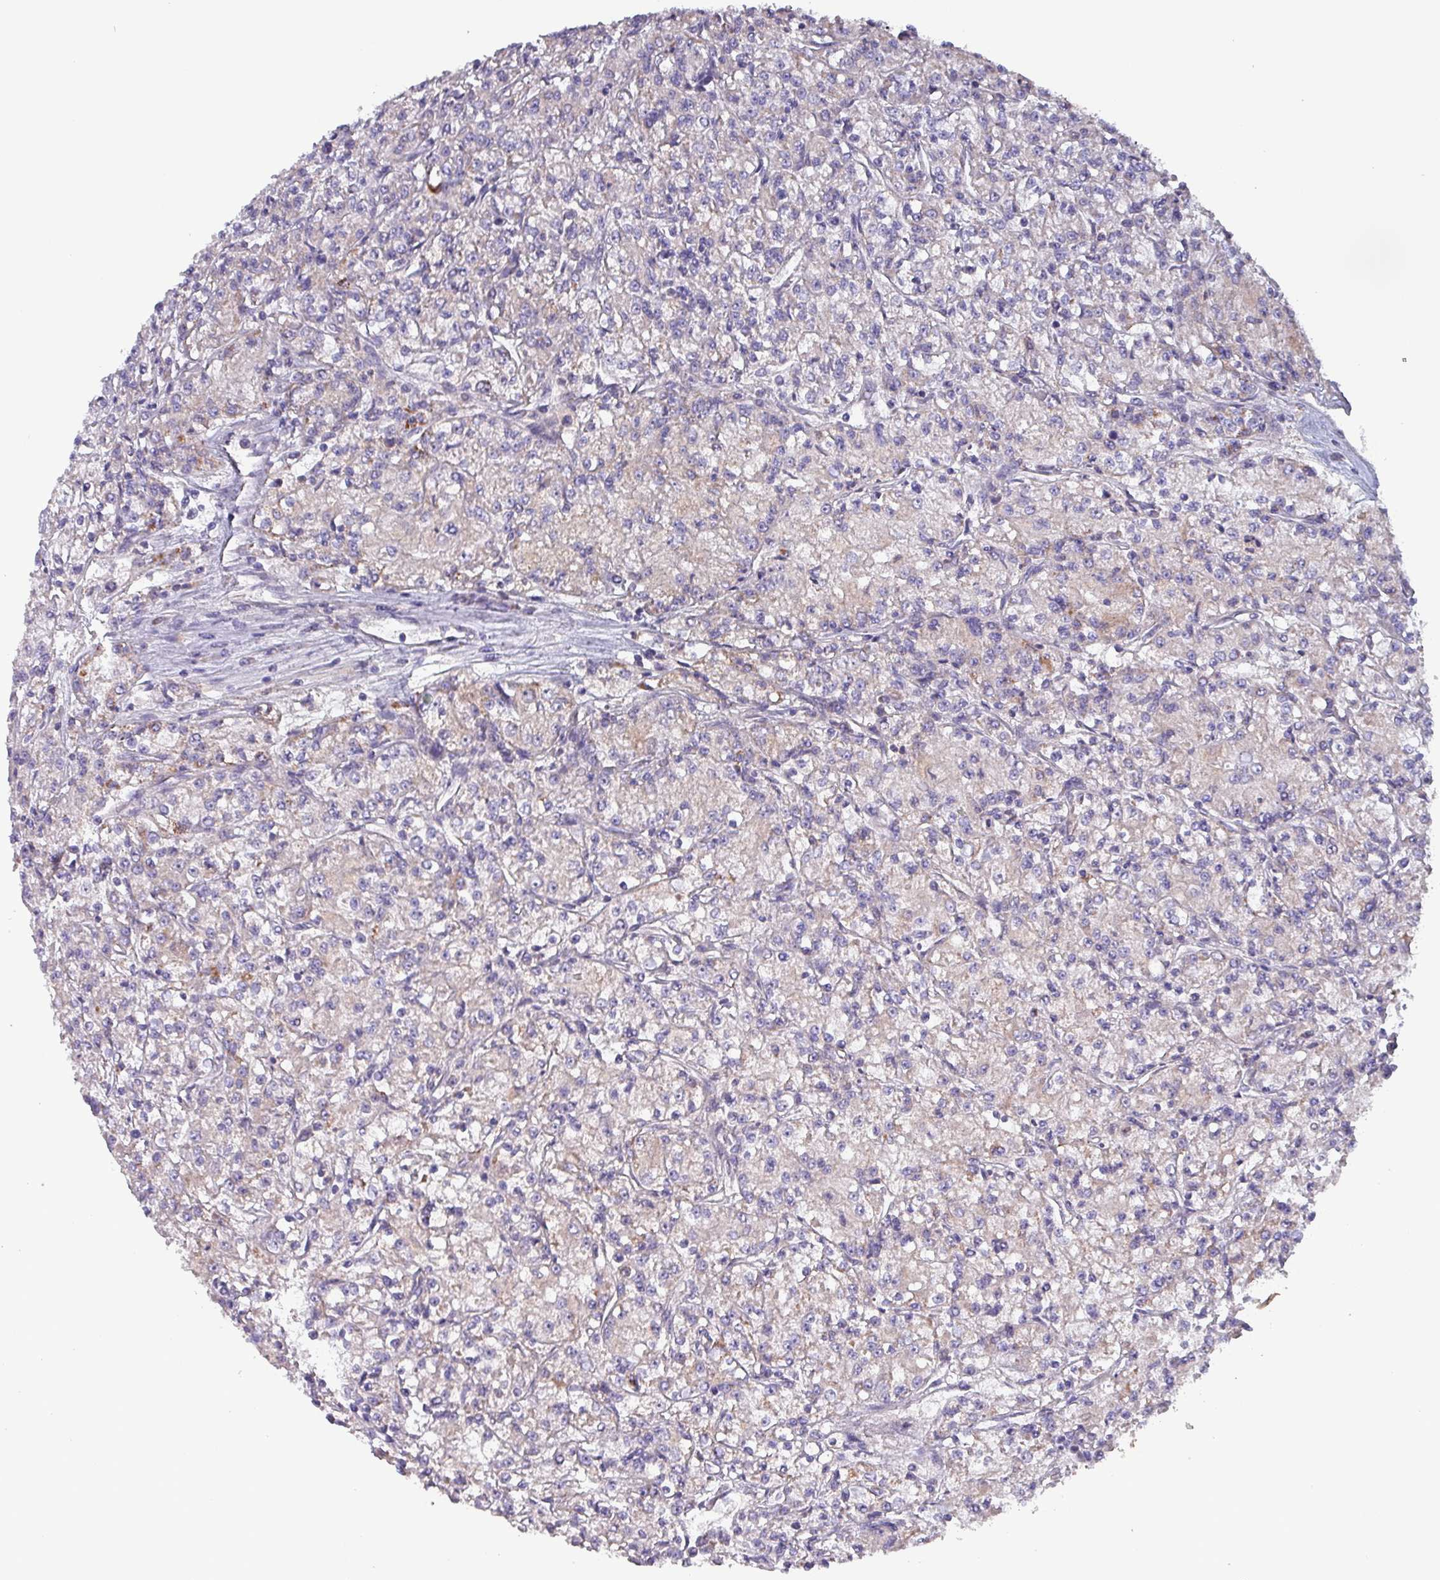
{"staining": {"intensity": "negative", "quantity": "none", "location": "none"}, "tissue": "renal cancer", "cell_type": "Tumor cells", "image_type": "cancer", "snomed": [{"axis": "morphology", "description": "Adenocarcinoma, NOS"}, {"axis": "topography", "description": "Kidney"}], "caption": "Tumor cells show no significant protein positivity in renal cancer. Nuclei are stained in blue.", "gene": "ZNF322", "patient": {"sex": "female", "age": 59}}